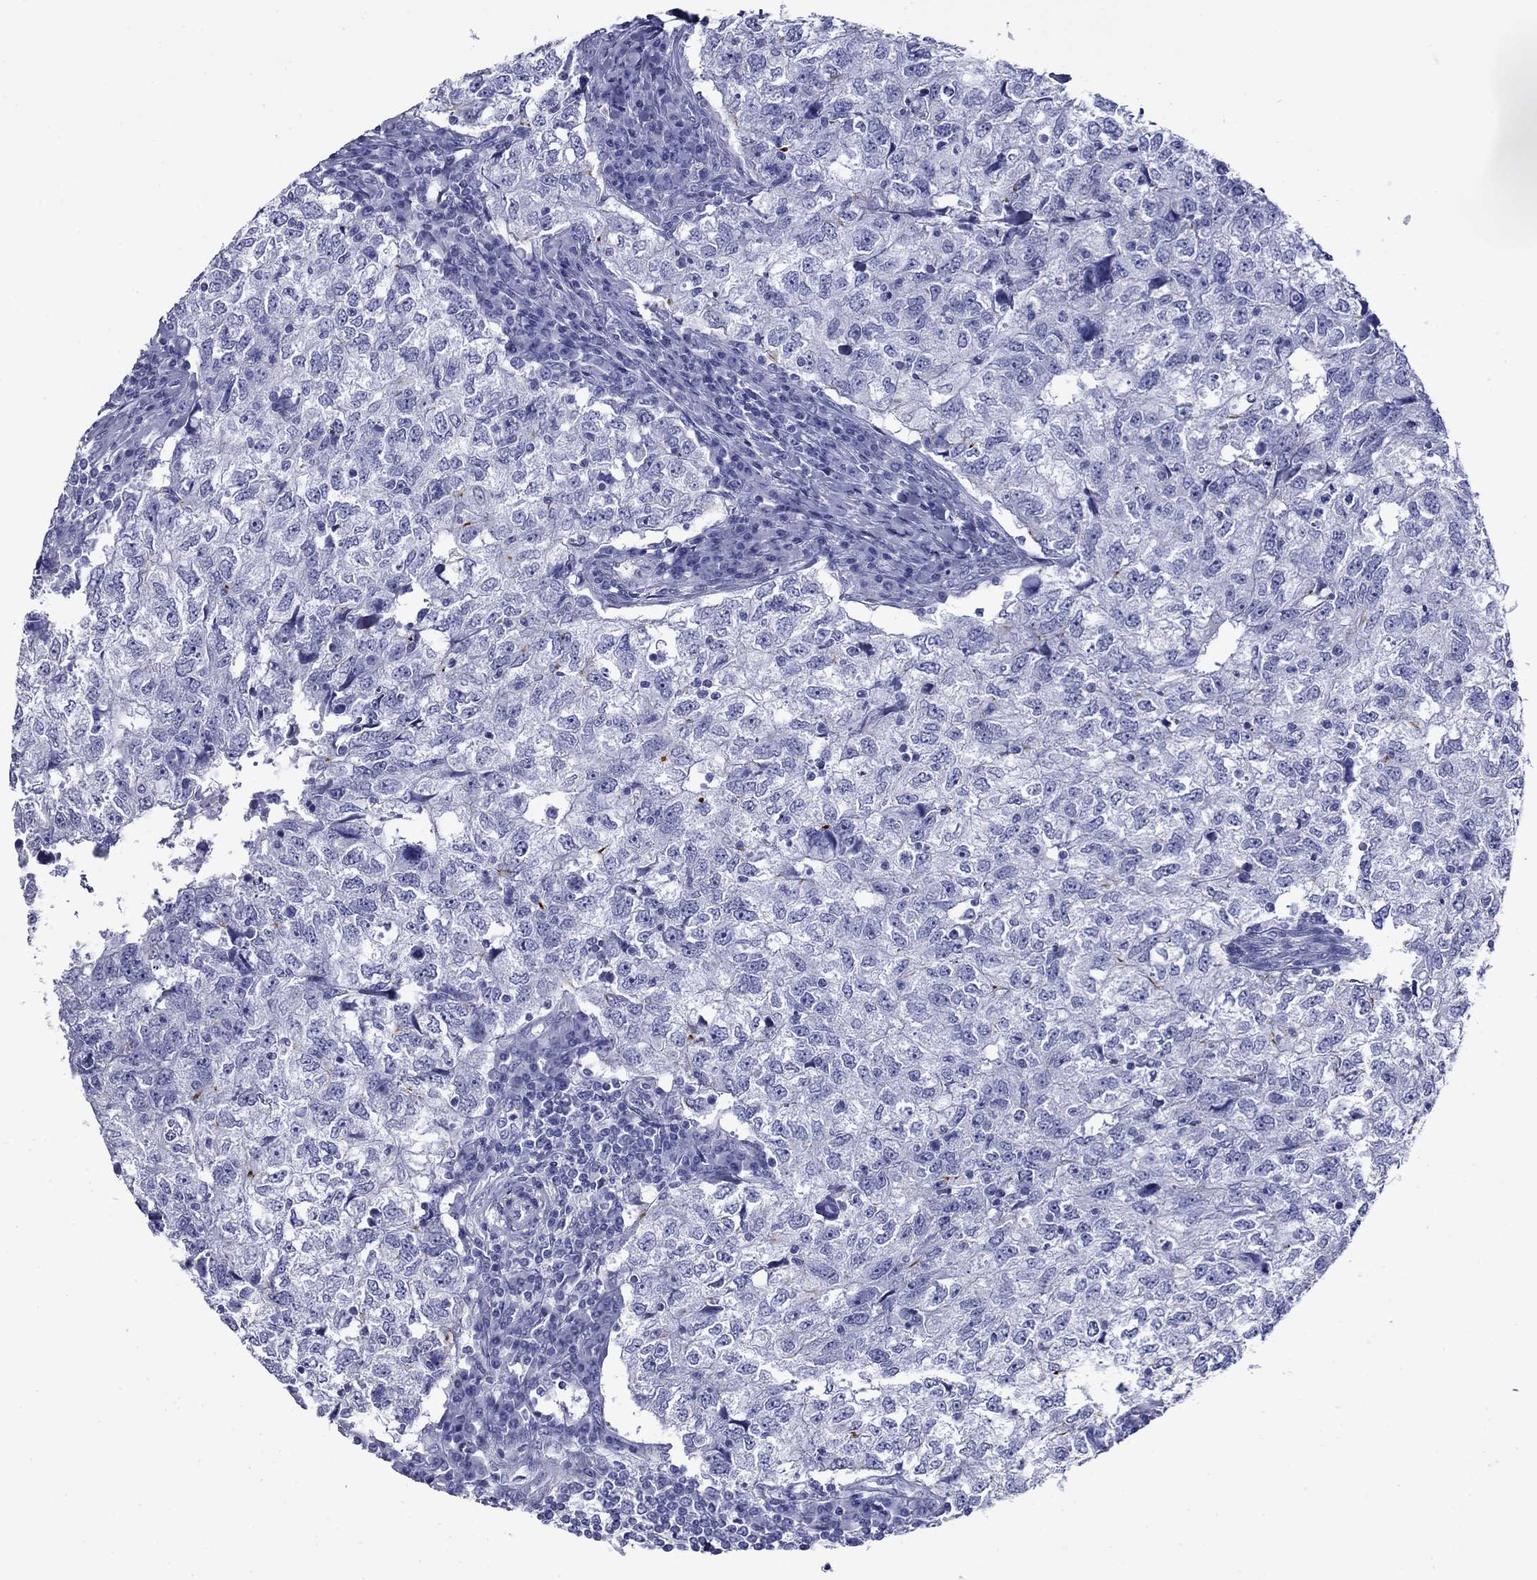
{"staining": {"intensity": "negative", "quantity": "none", "location": "none"}, "tissue": "breast cancer", "cell_type": "Tumor cells", "image_type": "cancer", "snomed": [{"axis": "morphology", "description": "Duct carcinoma"}, {"axis": "topography", "description": "Breast"}], "caption": "Immunohistochemistry (IHC) histopathology image of neoplastic tissue: human breast cancer stained with DAB shows no significant protein staining in tumor cells.", "gene": "ROM1", "patient": {"sex": "female", "age": 30}}